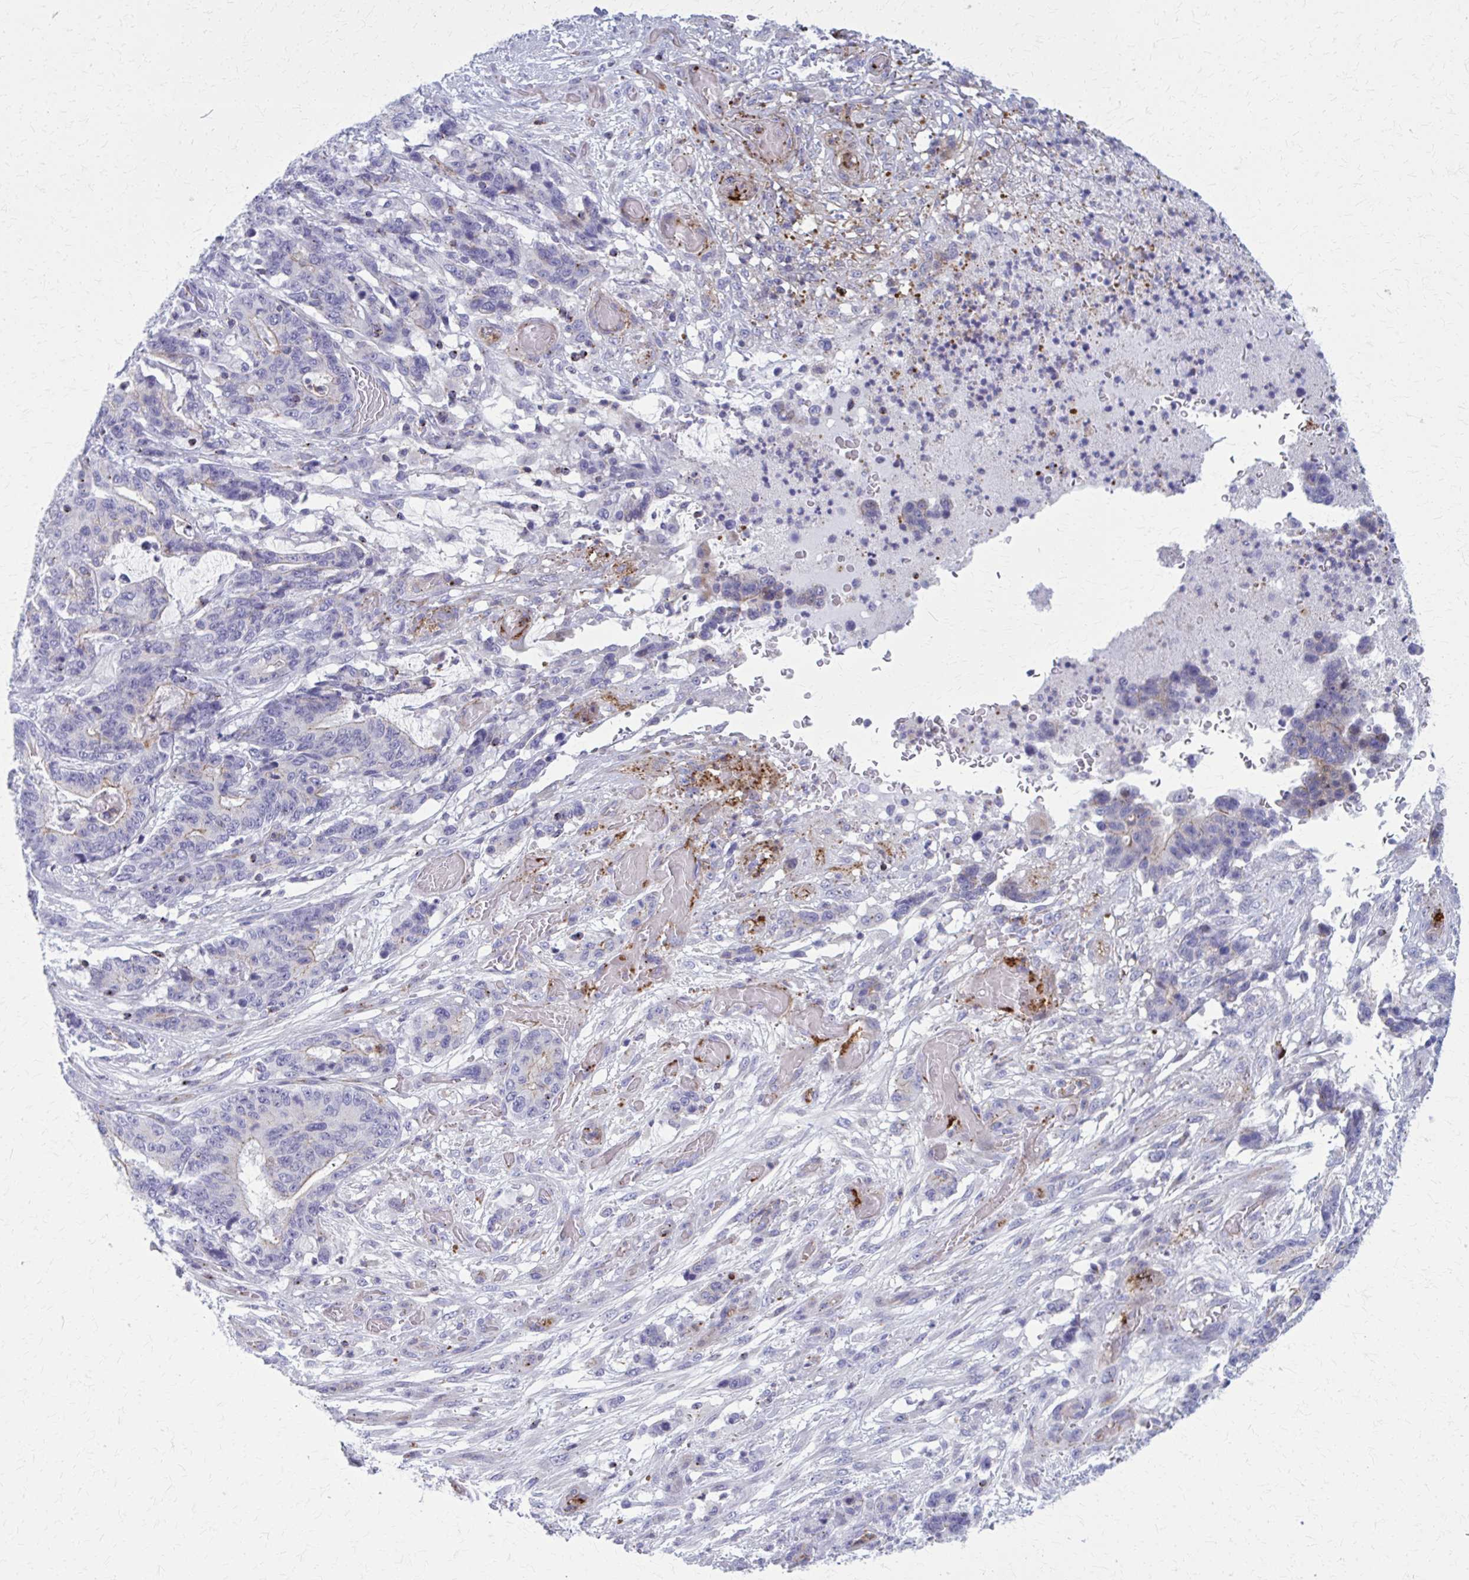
{"staining": {"intensity": "weak", "quantity": "<25%", "location": "cytoplasmic/membranous"}, "tissue": "stomach cancer", "cell_type": "Tumor cells", "image_type": "cancer", "snomed": [{"axis": "morphology", "description": "Normal tissue, NOS"}, {"axis": "morphology", "description": "Adenocarcinoma, NOS"}, {"axis": "topography", "description": "Stomach"}], "caption": "Tumor cells show no significant expression in adenocarcinoma (stomach).", "gene": "PEDS1", "patient": {"sex": "female", "age": 64}}